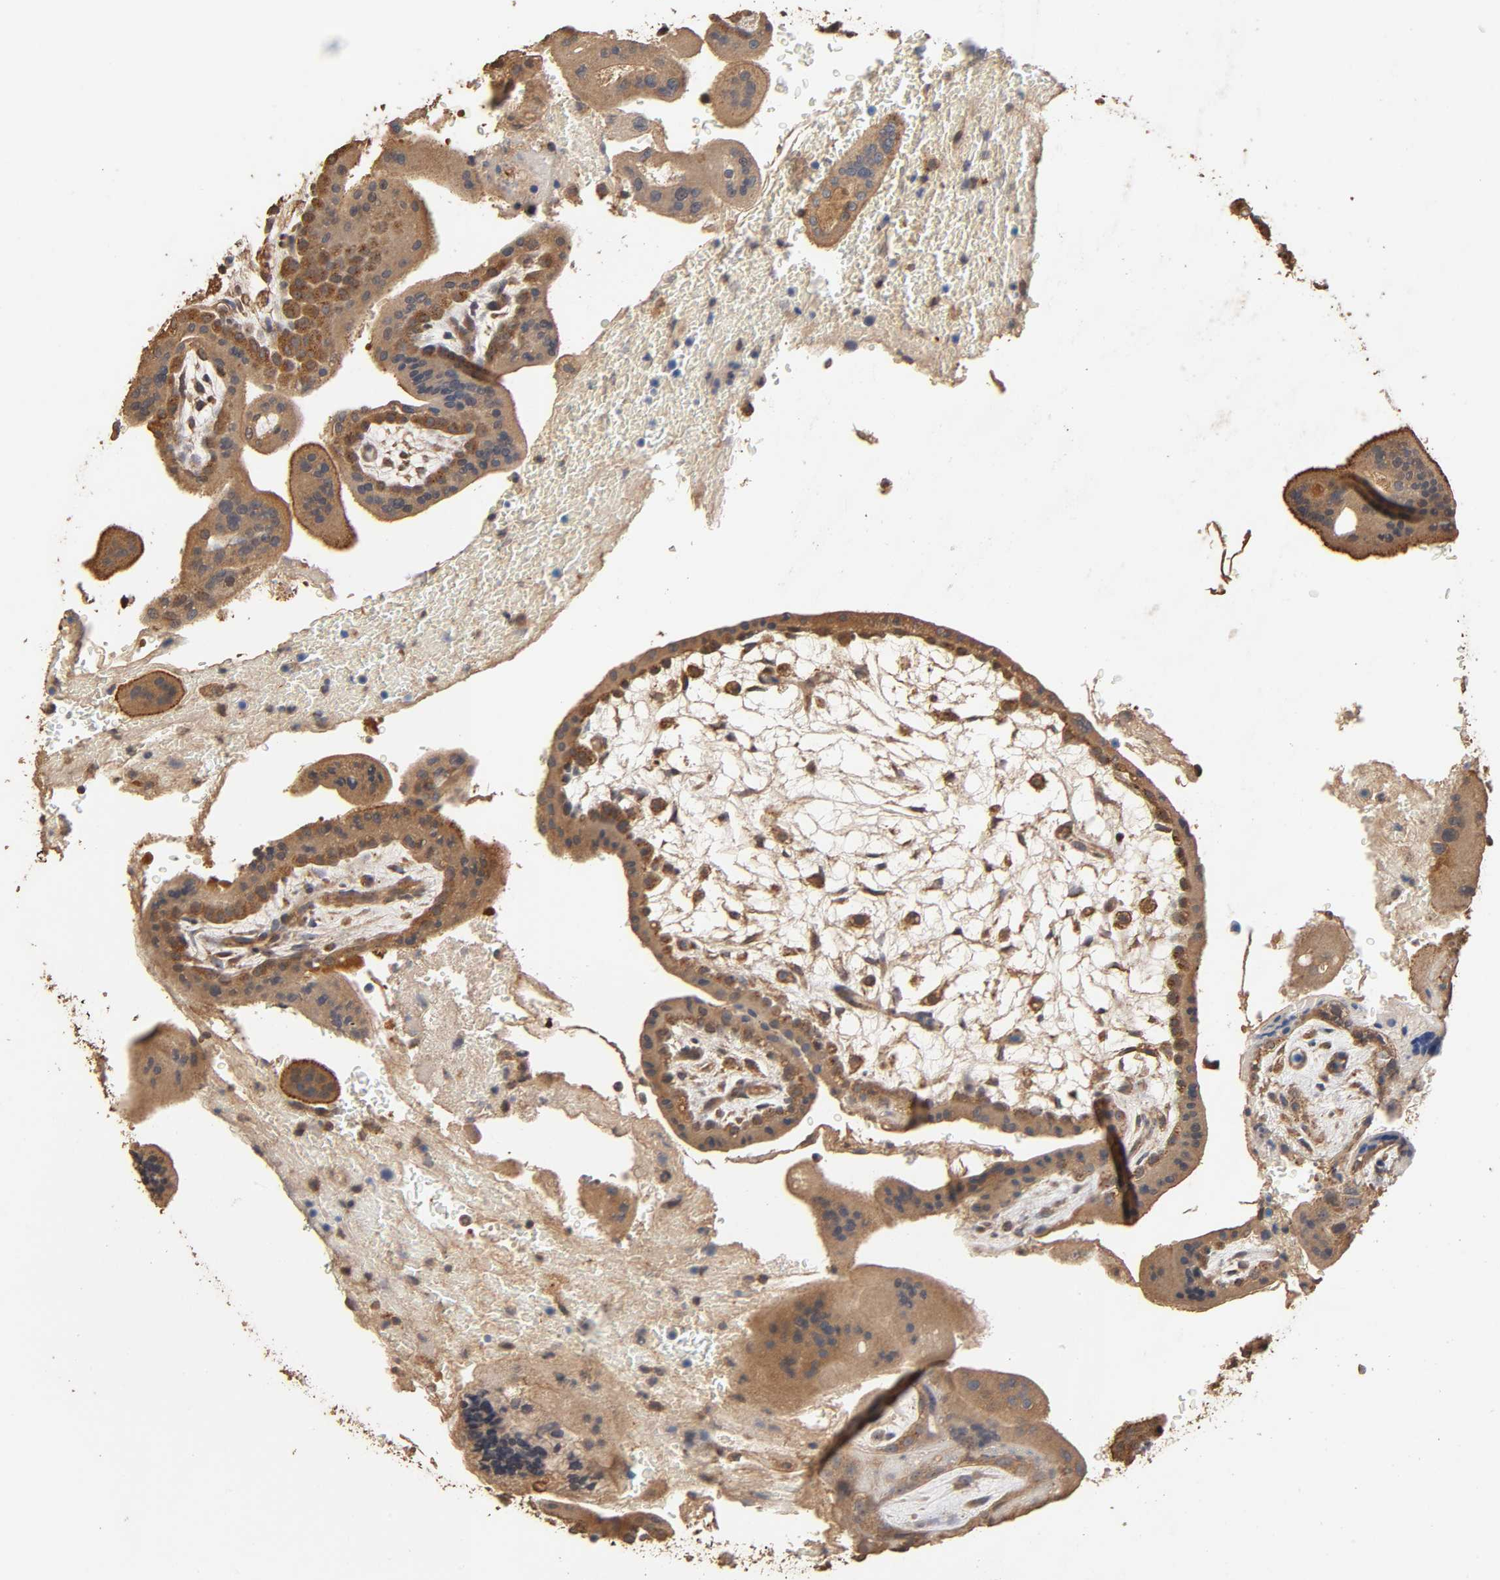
{"staining": {"intensity": "weak", "quantity": ">75%", "location": "cytoplasmic/membranous"}, "tissue": "placenta", "cell_type": "Decidual cells", "image_type": "normal", "snomed": [{"axis": "morphology", "description": "Normal tissue, NOS"}, {"axis": "topography", "description": "Placenta"}], "caption": "IHC photomicrograph of benign placenta: human placenta stained using IHC demonstrates low levels of weak protein expression localized specifically in the cytoplasmic/membranous of decidual cells, appearing as a cytoplasmic/membranous brown color.", "gene": "ARHGEF7", "patient": {"sex": "female", "age": 35}}